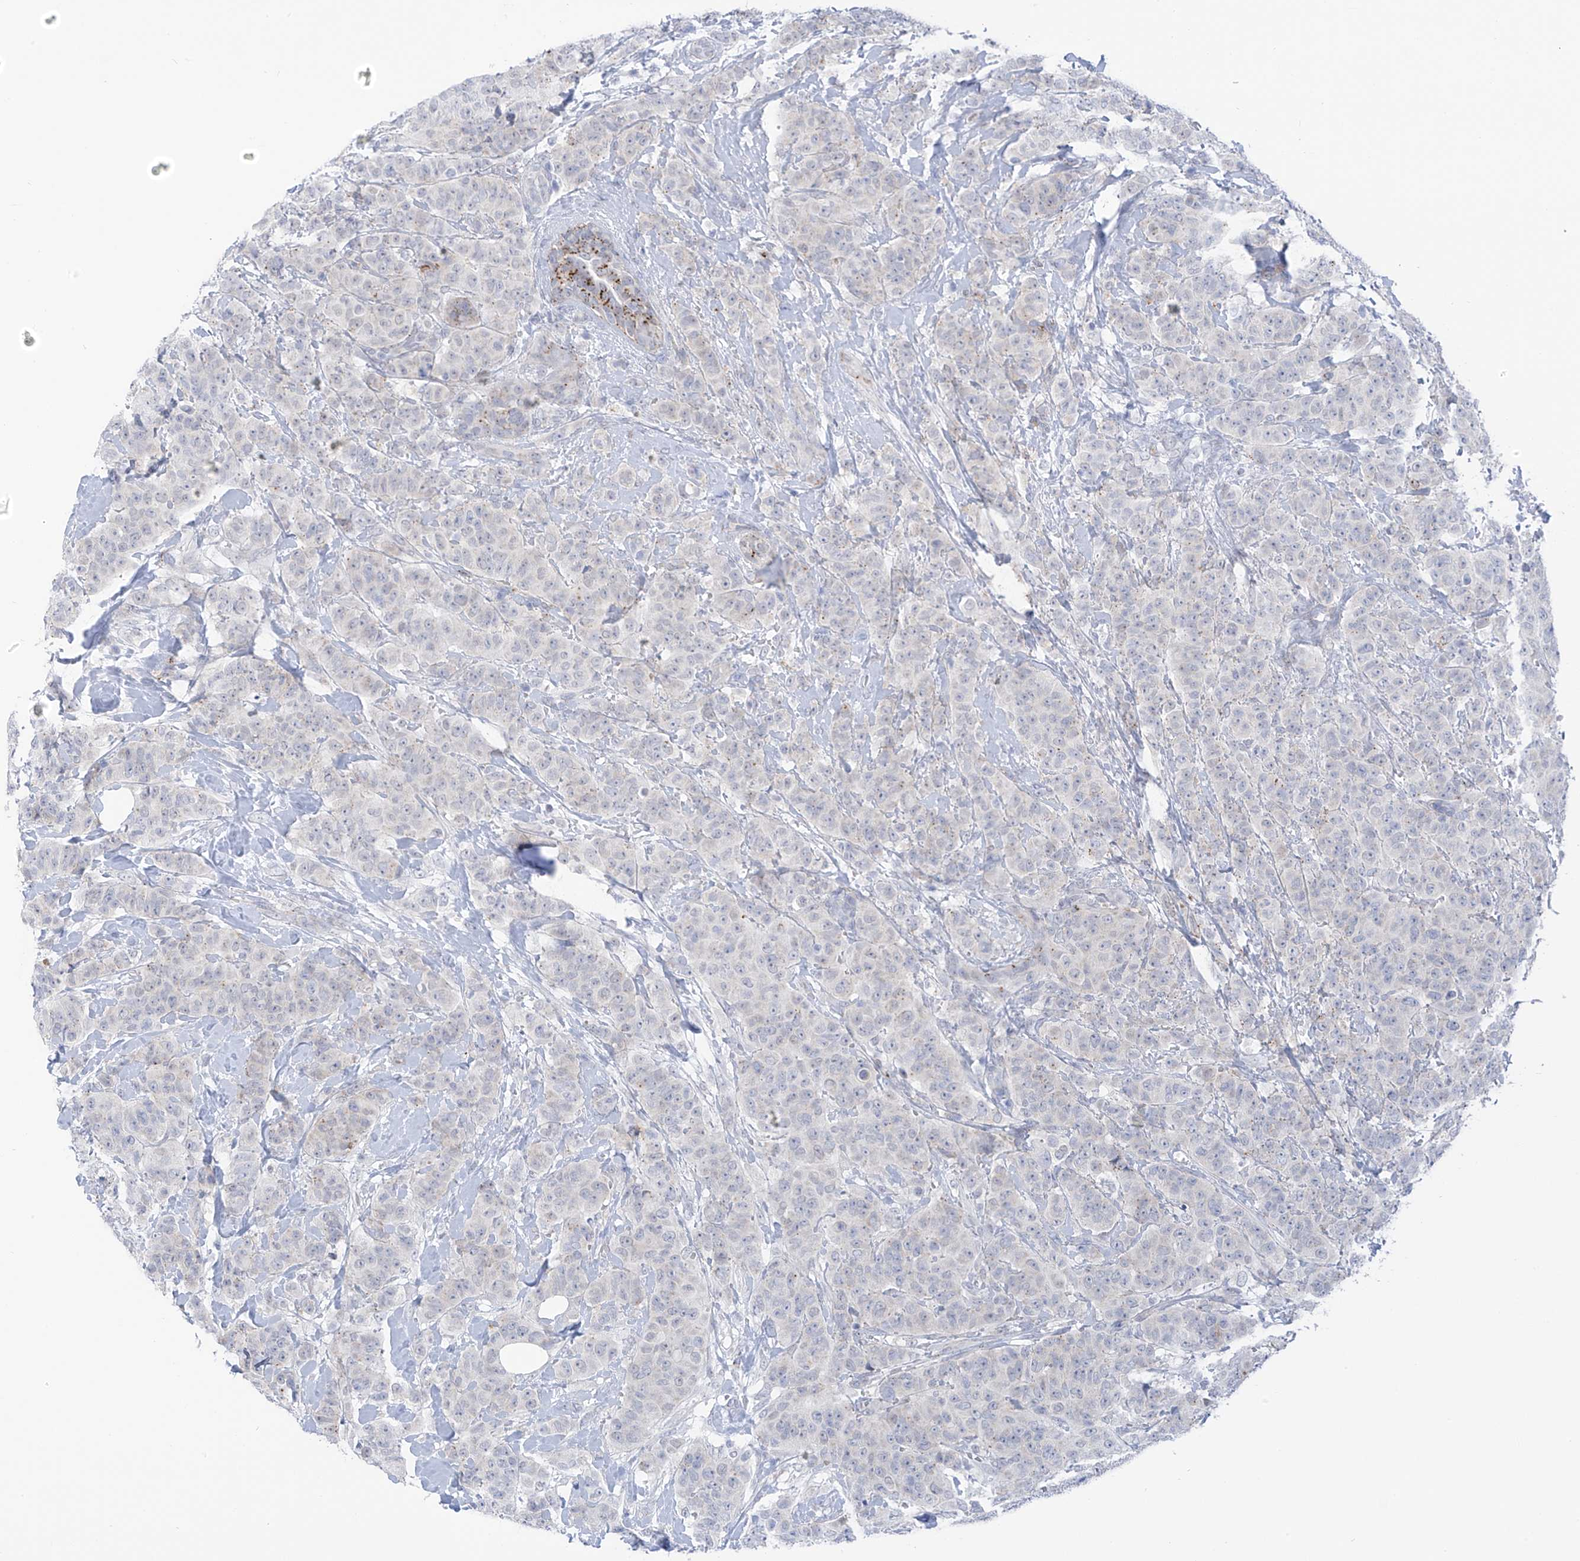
{"staining": {"intensity": "negative", "quantity": "none", "location": "none"}, "tissue": "breast cancer", "cell_type": "Tumor cells", "image_type": "cancer", "snomed": [{"axis": "morphology", "description": "Normal tissue, NOS"}, {"axis": "morphology", "description": "Duct carcinoma"}, {"axis": "topography", "description": "Breast"}], "caption": "The IHC photomicrograph has no significant staining in tumor cells of infiltrating ductal carcinoma (breast) tissue.", "gene": "PSPH", "patient": {"sex": "female", "age": 40}}